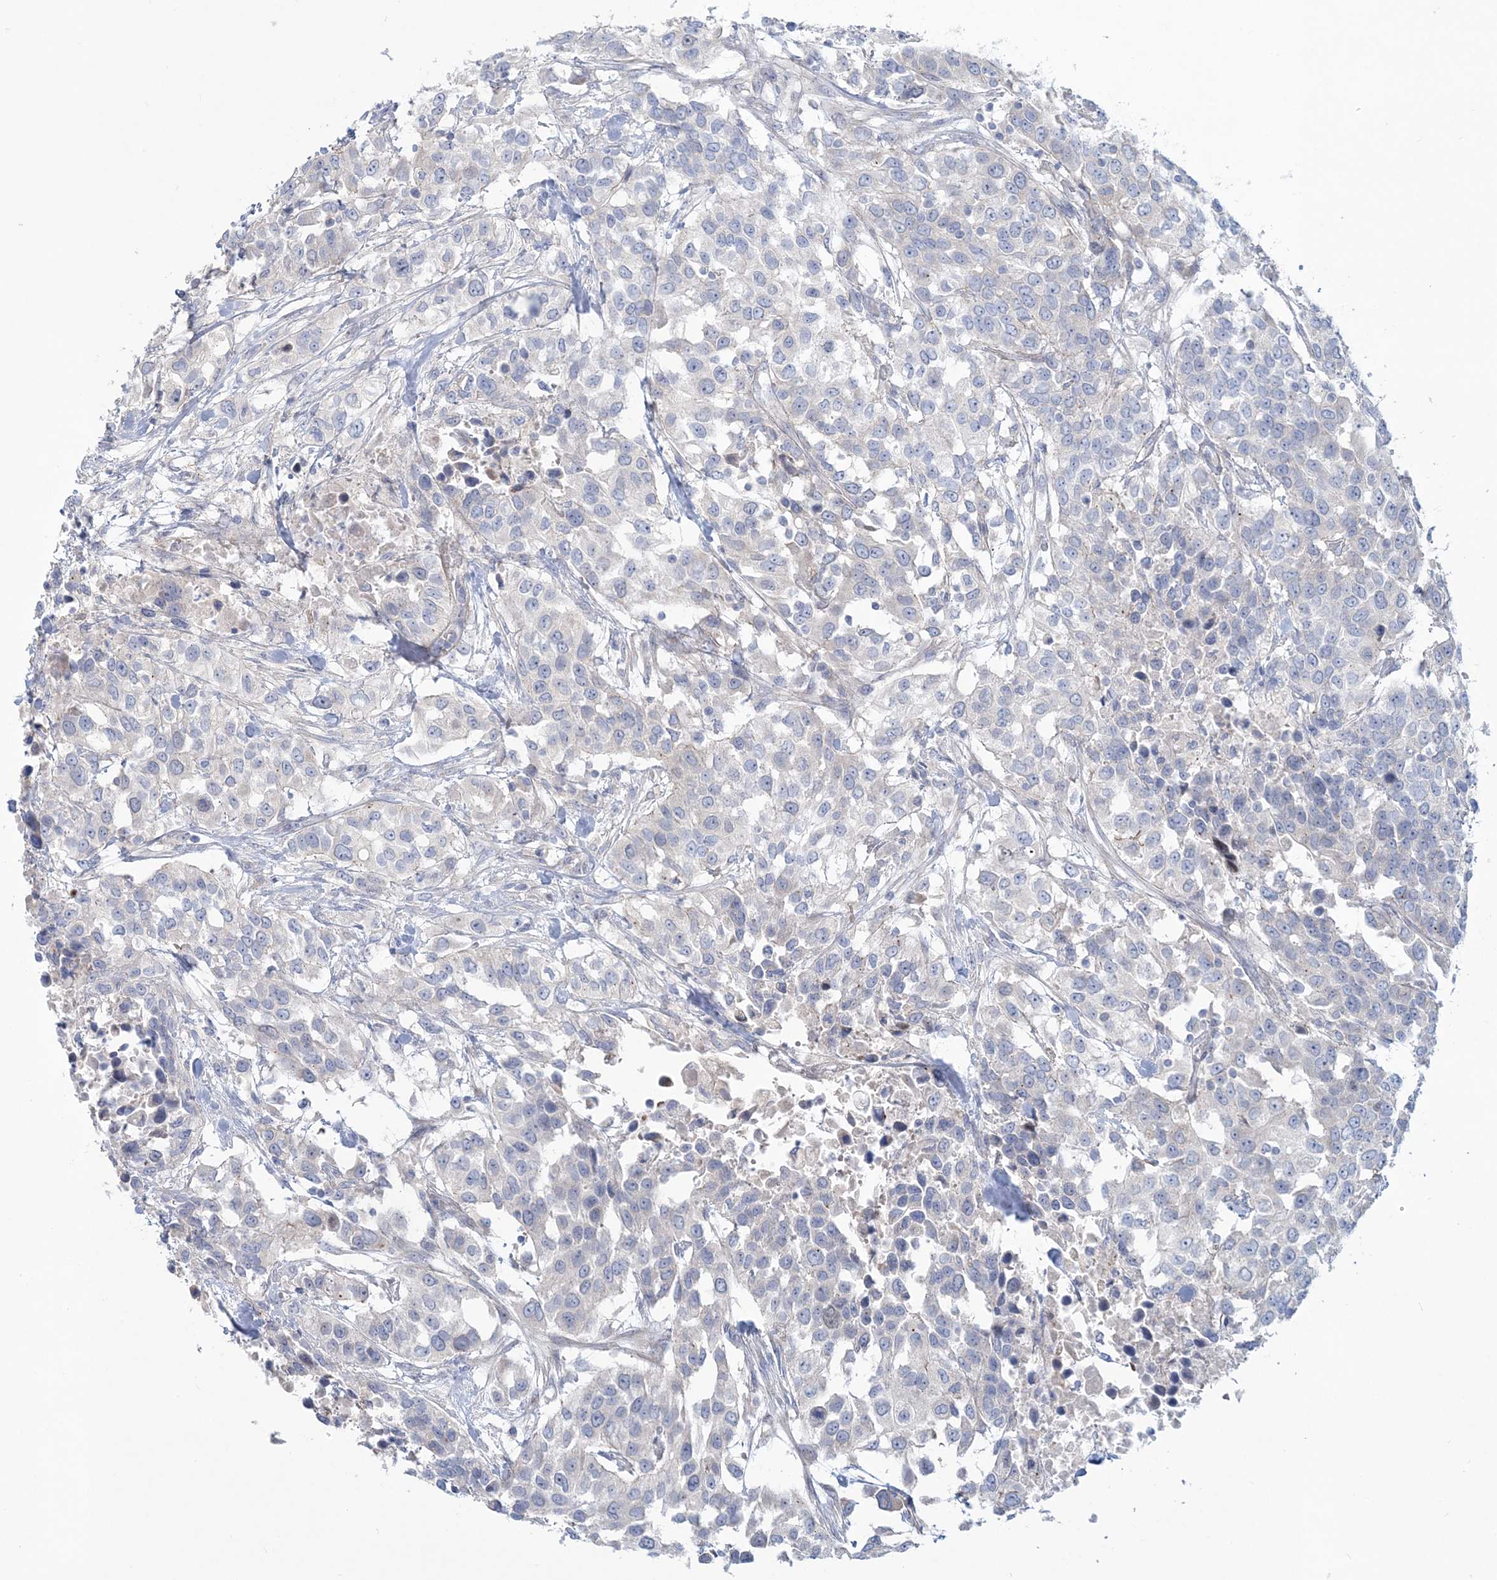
{"staining": {"intensity": "negative", "quantity": "none", "location": "none"}, "tissue": "urothelial cancer", "cell_type": "Tumor cells", "image_type": "cancer", "snomed": [{"axis": "morphology", "description": "Urothelial carcinoma, High grade"}, {"axis": "topography", "description": "Urinary bladder"}], "caption": "Image shows no protein positivity in tumor cells of urothelial carcinoma (high-grade) tissue.", "gene": "ADGB", "patient": {"sex": "female", "age": 80}}